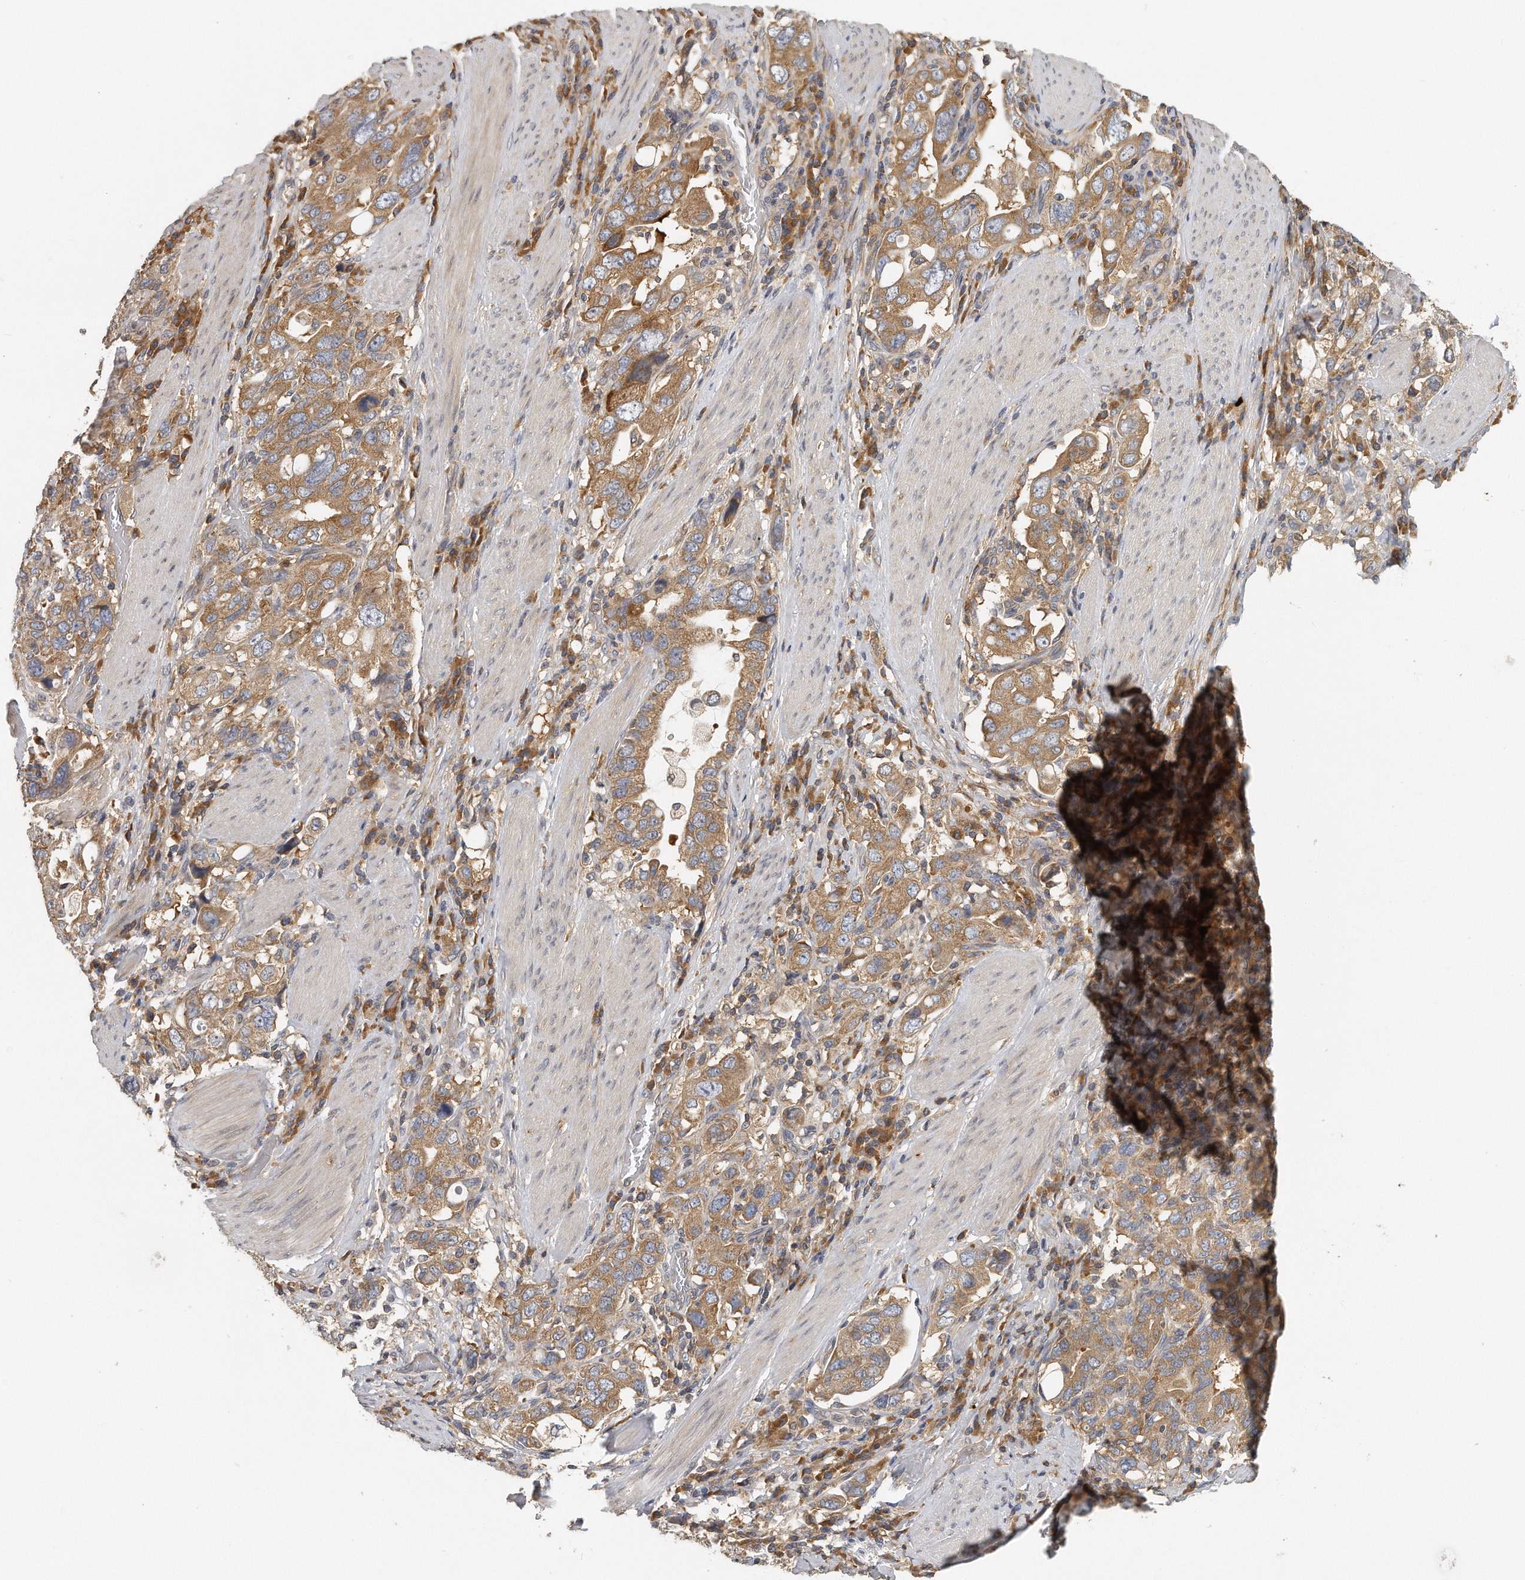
{"staining": {"intensity": "moderate", "quantity": ">75%", "location": "cytoplasmic/membranous"}, "tissue": "stomach cancer", "cell_type": "Tumor cells", "image_type": "cancer", "snomed": [{"axis": "morphology", "description": "Adenocarcinoma, NOS"}, {"axis": "topography", "description": "Stomach, upper"}], "caption": "The micrograph displays staining of stomach adenocarcinoma, revealing moderate cytoplasmic/membranous protein staining (brown color) within tumor cells.", "gene": "EIF3I", "patient": {"sex": "male", "age": 62}}